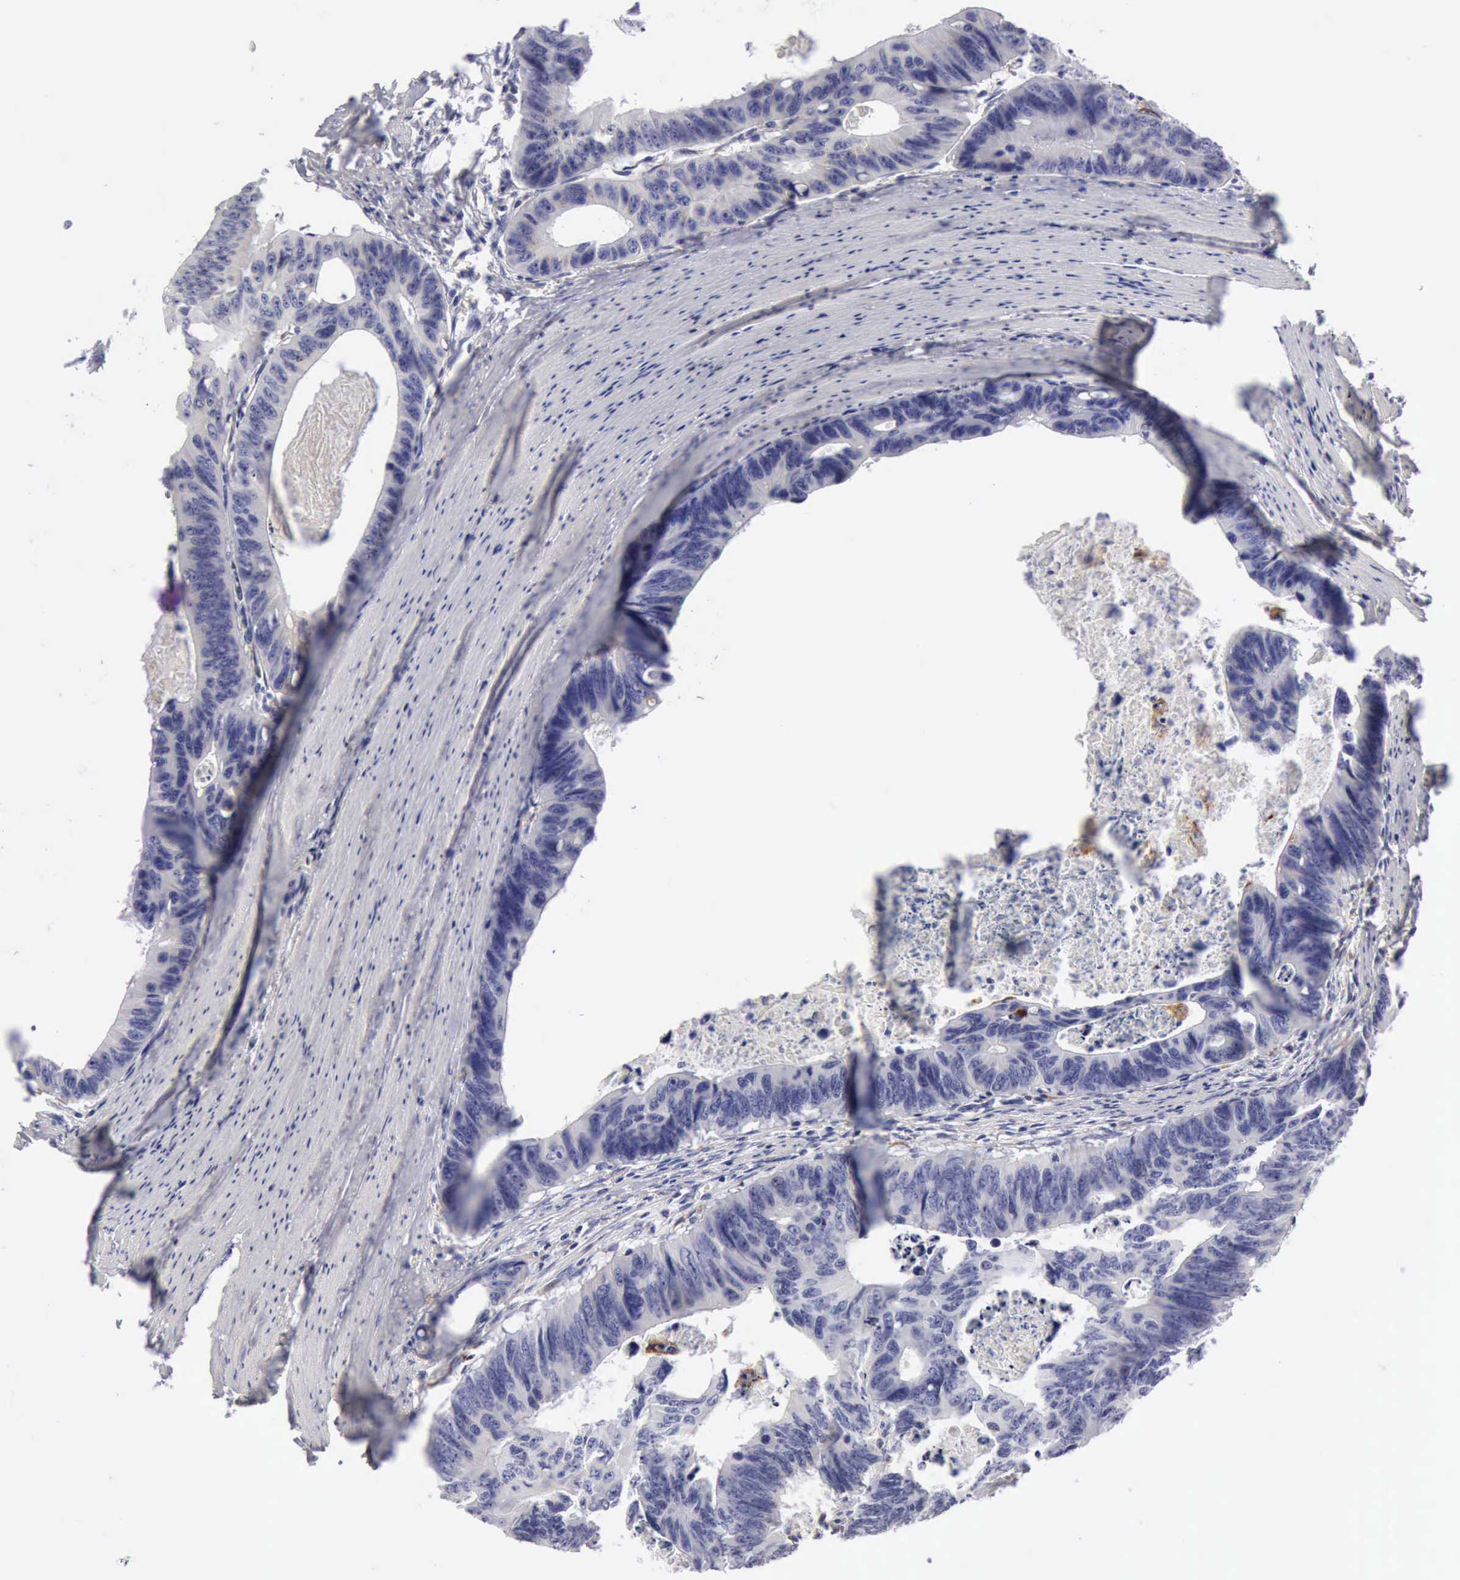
{"staining": {"intensity": "negative", "quantity": "none", "location": "none"}, "tissue": "colorectal cancer", "cell_type": "Tumor cells", "image_type": "cancer", "snomed": [{"axis": "morphology", "description": "Adenocarcinoma, NOS"}, {"axis": "topography", "description": "Colon"}], "caption": "An IHC image of colorectal cancer is shown. There is no staining in tumor cells of colorectal cancer.", "gene": "CTSS", "patient": {"sex": "female", "age": 55}}